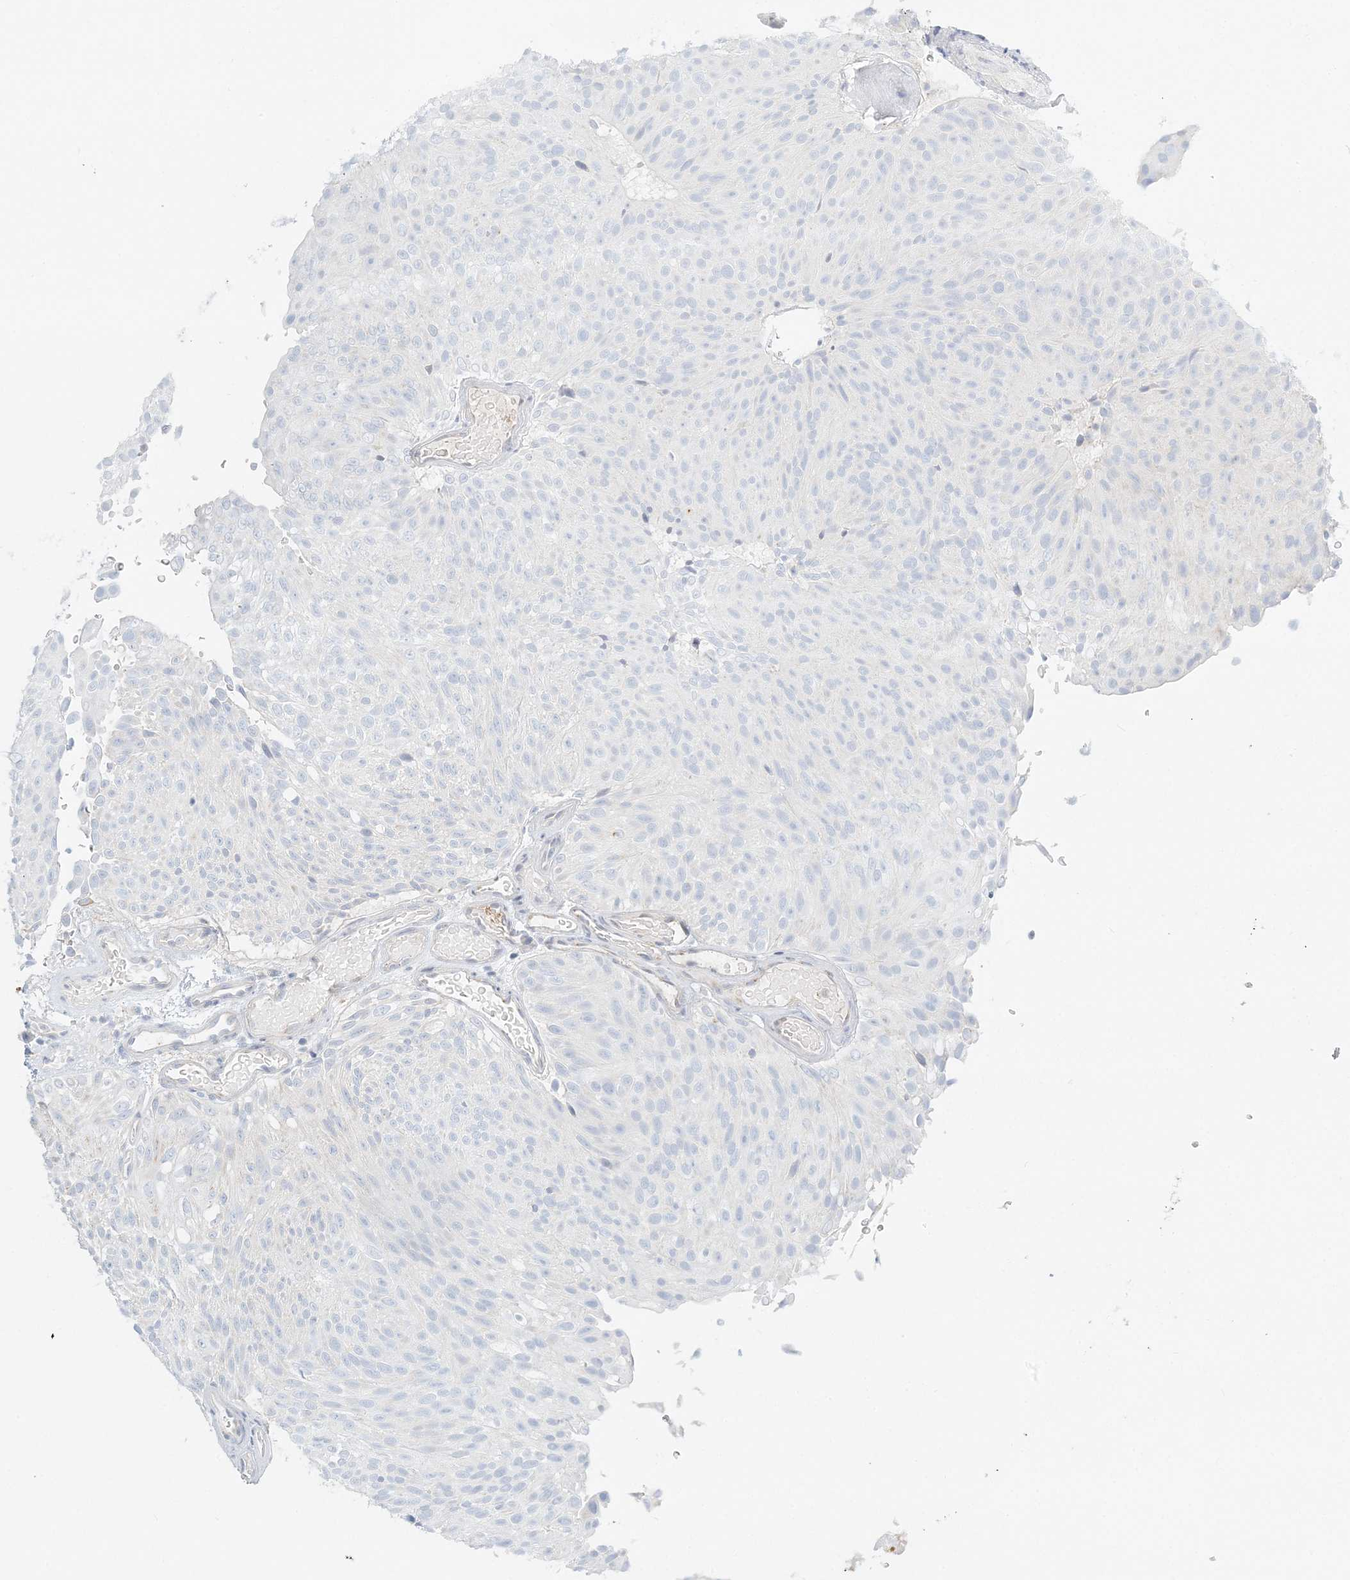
{"staining": {"intensity": "negative", "quantity": "none", "location": "none"}, "tissue": "urothelial cancer", "cell_type": "Tumor cells", "image_type": "cancer", "snomed": [{"axis": "morphology", "description": "Urothelial carcinoma, Low grade"}, {"axis": "topography", "description": "Urinary bladder"}], "caption": "Urothelial cancer was stained to show a protein in brown. There is no significant expression in tumor cells.", "gene": "NAA11", "patient": {"sex": "male", "age": 78}}